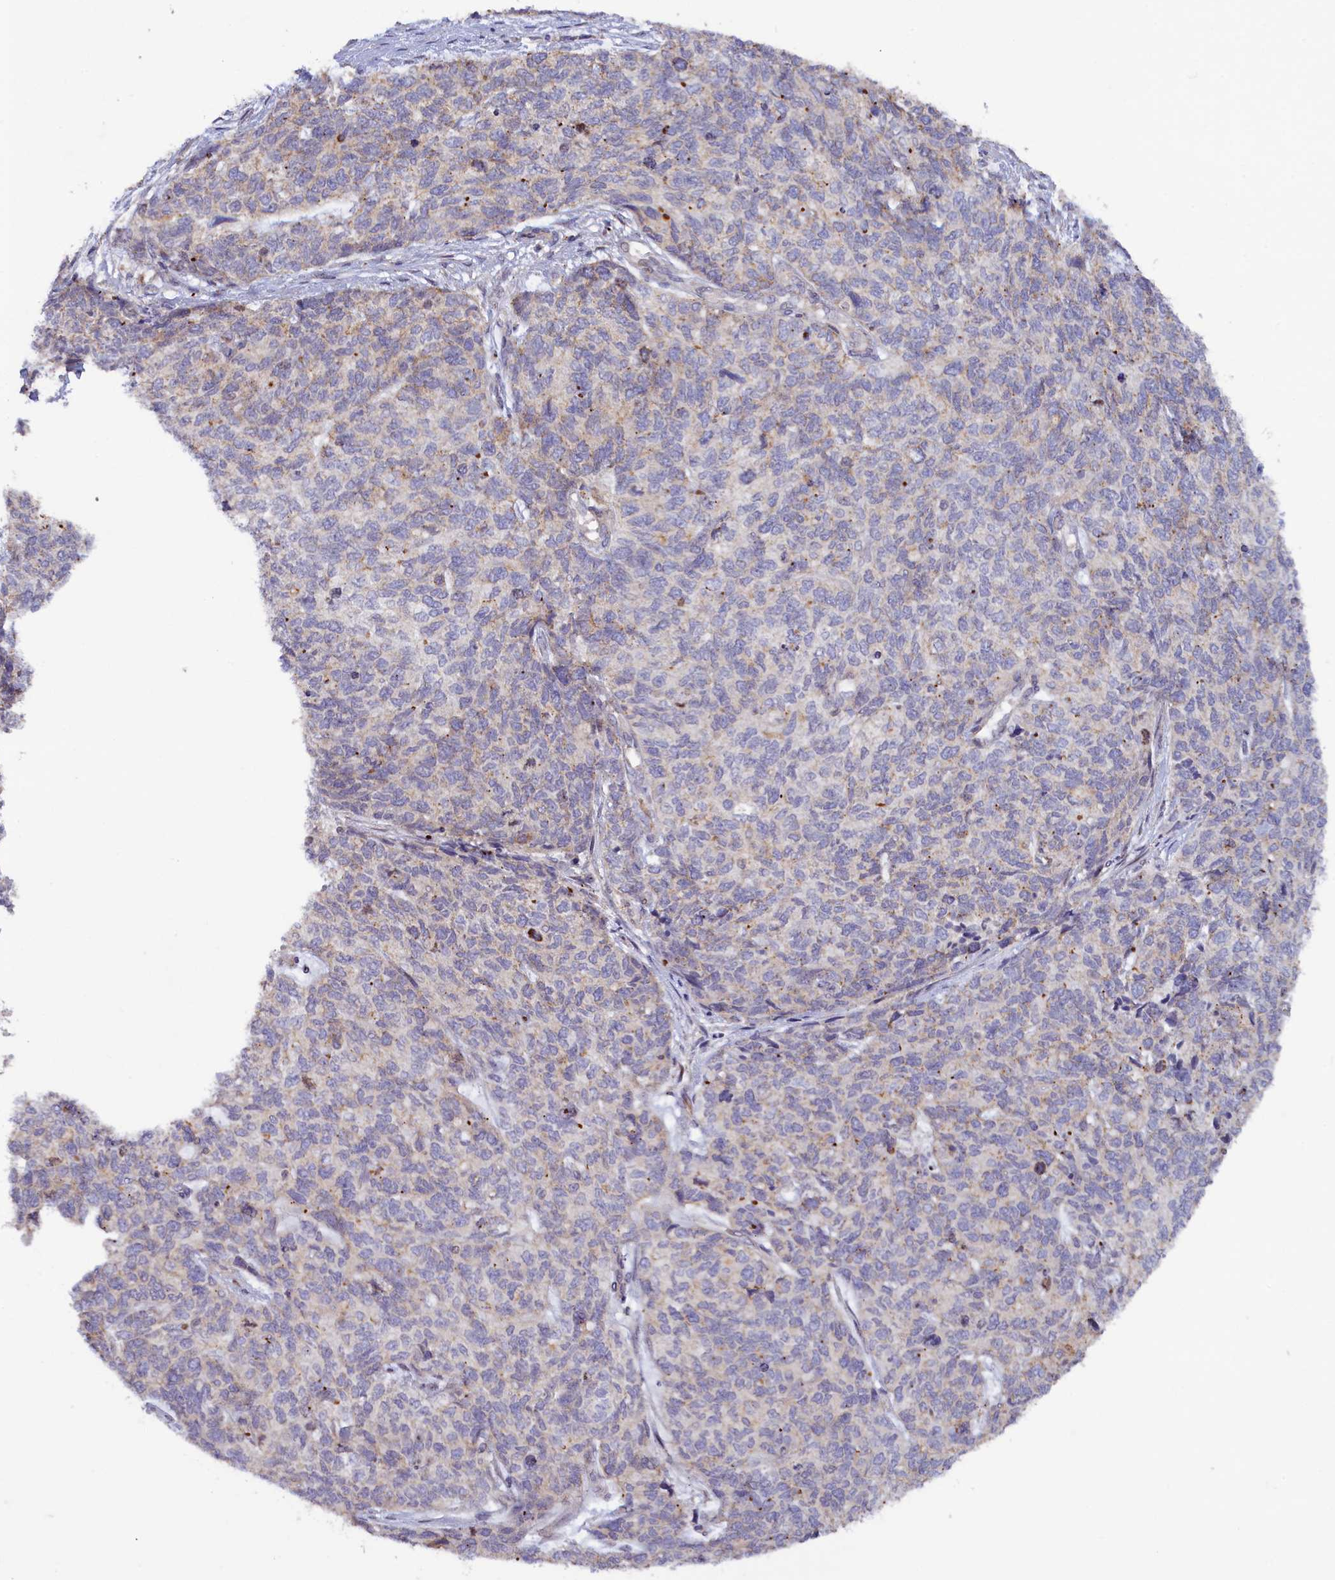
{"staining": {"intensity": "weak", "quantity": "<25%", "location": "cytoplasmic/membranous"}, "tissue": "cervical cancer", "cell_type": "Tumor cells", "image_type": "cancer", "snomed": [{"axis": "morphology", "description": "Squamous cell carcinoma, NOS"}, {"axis": "topography", "description": "Cervix"}], "caption": "The immunohistochemistry image has no significant expression in tumor cells of cervical squamous cell carcinoma tissue. Nuclei are stained in blue.", "gene": "HYKK", "patient": {"sex": "female", "age": 63}}